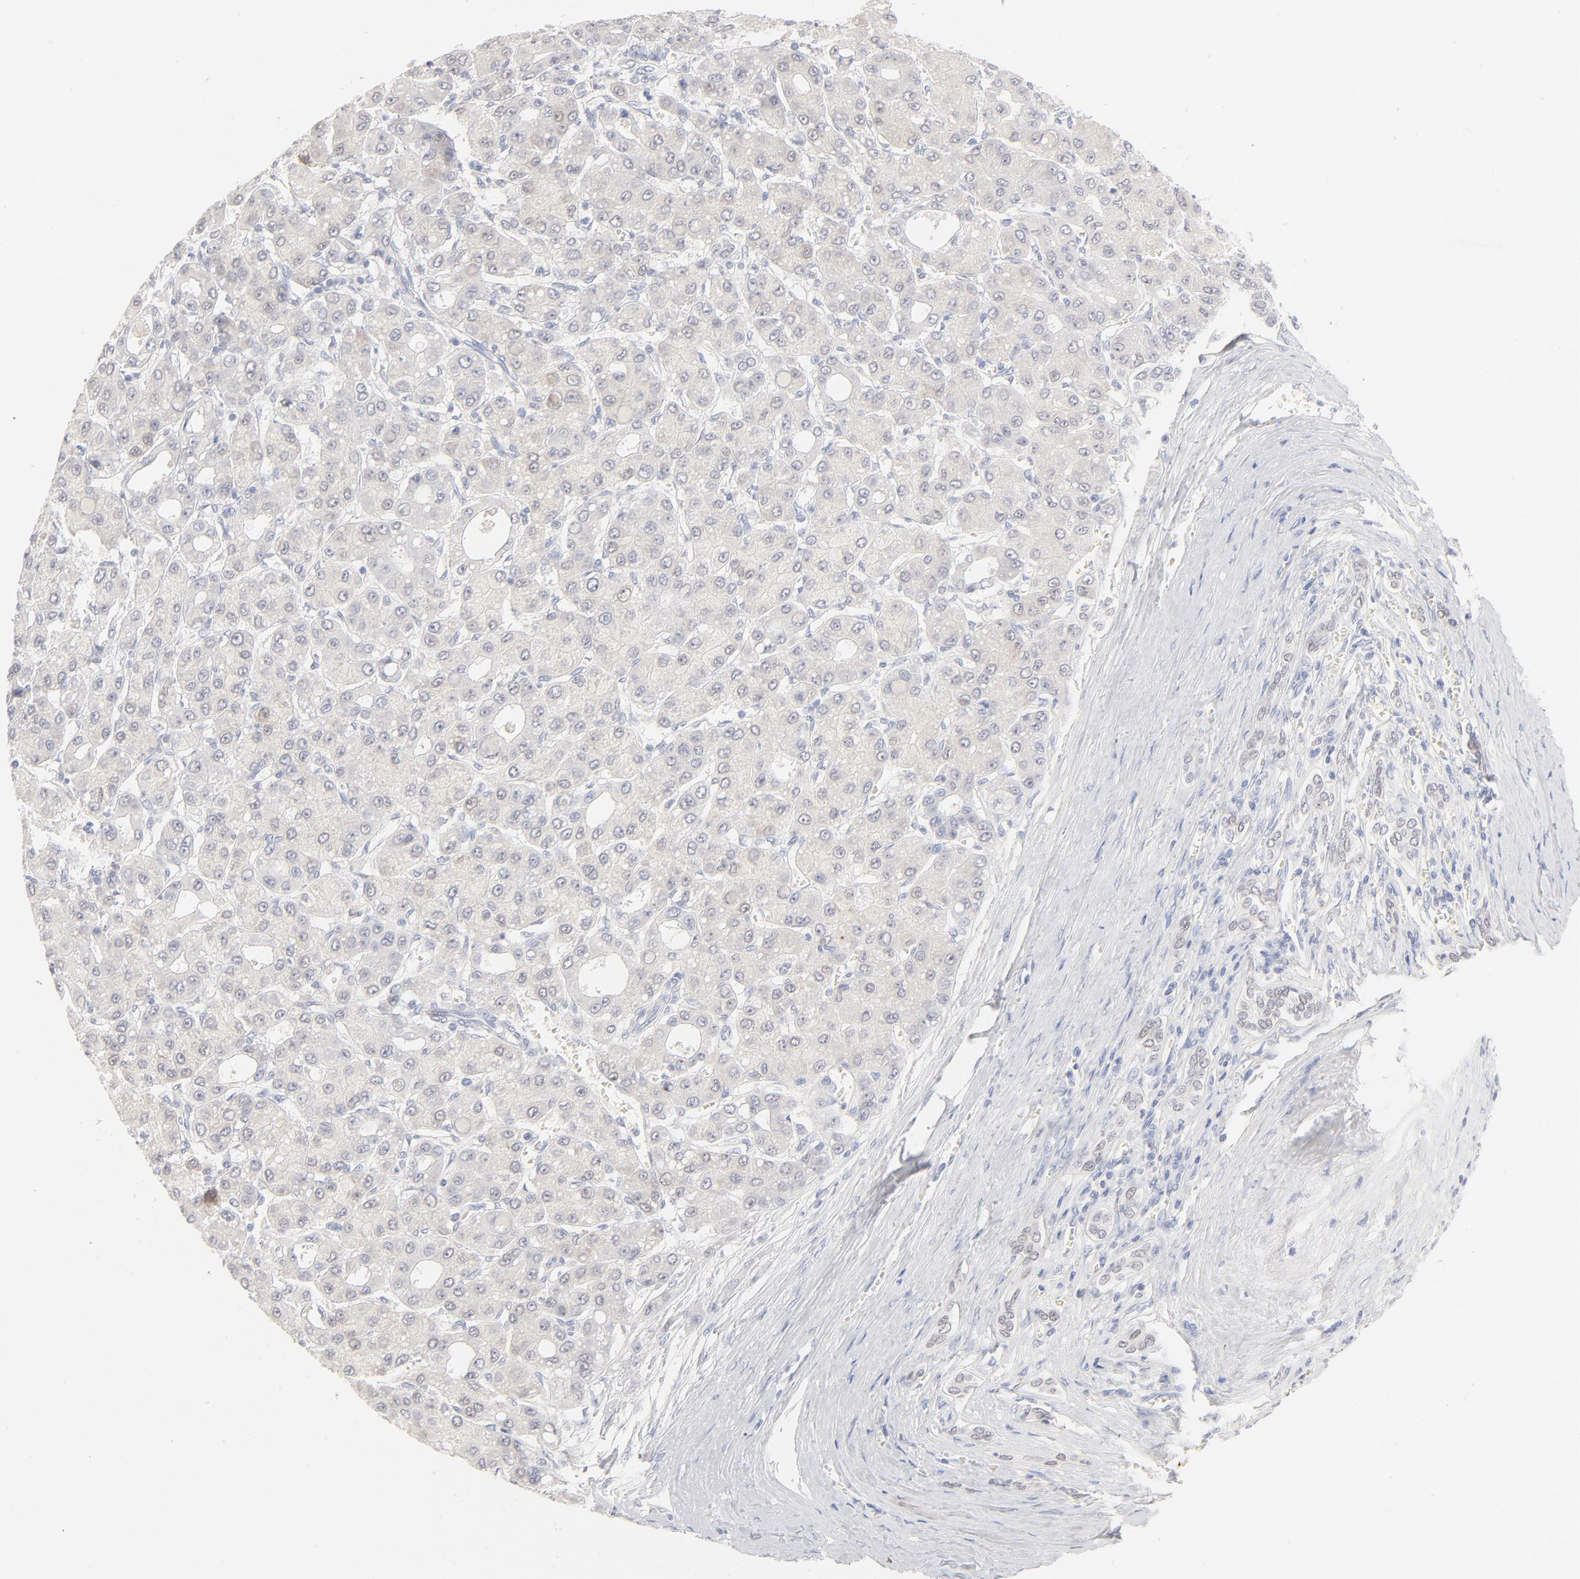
{"staining": {"intensity": "negative", "quantity": "none", "location": "none"}, "tissue": "liver cancer", "cell_type": "Tumor cells", "image_type": "cancer", "snomed": [{"axis": "morphology", "description": "Carcinoma, Hepatocellular, NOS"}, {"axis": "topography", "description": "Liver"}], "caption": "IHC micrograph of neoplastic tissue: human liver hepatocellular carcinoma stained with DAB (3,3'-diaminobenzidine) shows no significant protein positivity in tumor cells.", "gene": "ONECUT1", "patient": {"sex": "male", "age": 69}}